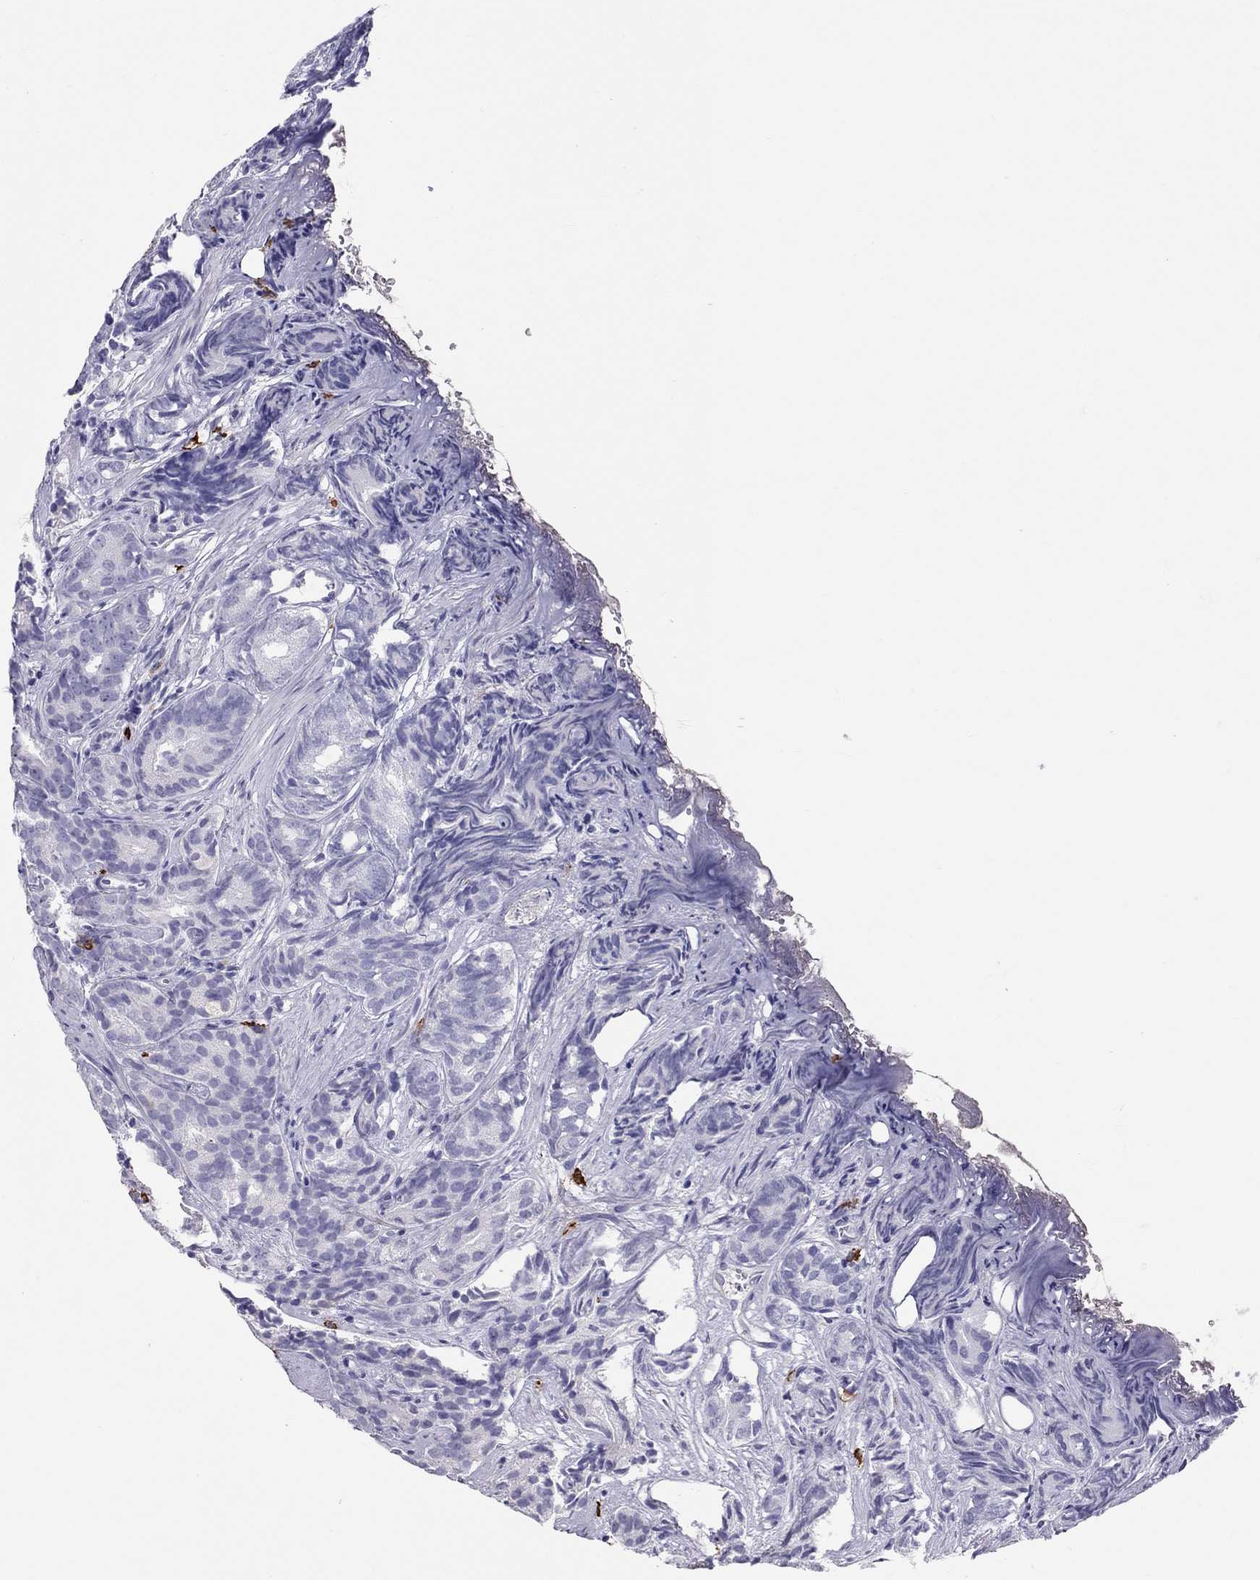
{"staining": {"intensity": "negative", "quantity": "none", "location": "none"}, "tissue": "prostate cancer", "cell_type": "Tumor cells", "image_type": "cancer", "snomed": [{"axis": "morphology", "description": "Adenocarcinoma, High grade"}, {"axis": "topography", "description": "Prostate"}], "caption": "High power microscopy micrograph of an immunohistochemistry (IHC) image of prostate high-grade adenocarcinoma, revealing no significant staining in tumor cells.", "gene": "IL17REL", "patient": {"sex": "male", "age": 84}}